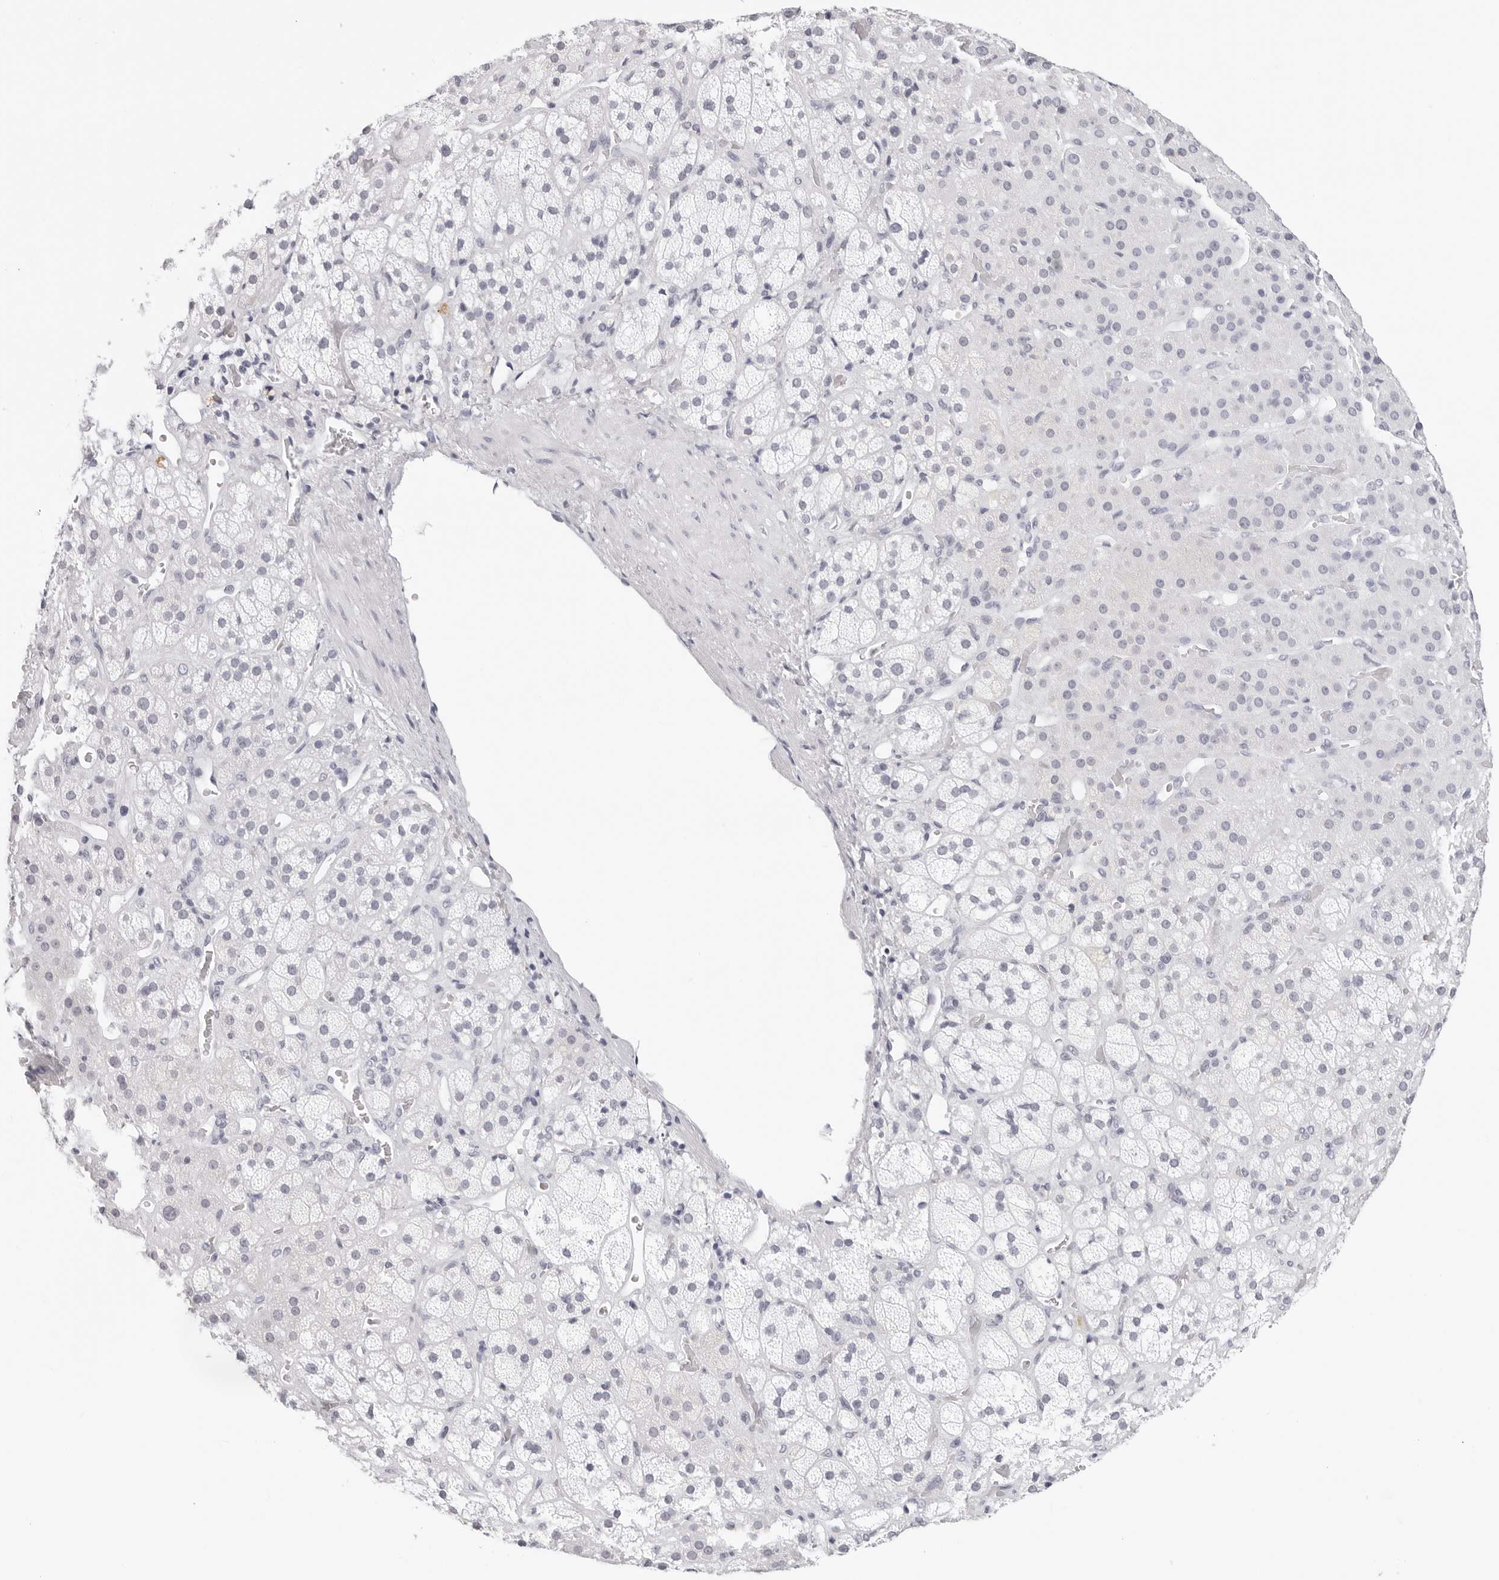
{"staining": {"intensity": "negative", "quantity": "none", "location": "none"}, "tissue": "adrenal gland", "cell_type": "Glandular cells", "image_type": "normal", "snomed": [{"axis": "morphology", "description": "Normal tissue, NOS"}, {"axis": "topography", "description": "Adrenal gland"}], "caption": "Immunohistochemistry photomicrograph of unremarkable adrenal gland stained for a protein (brown), which demonstrates no positivity in glandular cells. (Brightfield microscopy of DAB (3,3'-diaminobenzidine) immunohistochemistry at high magnification).", "gene": "AGMAT", "patient": {"sex": "male", "age": 57}}